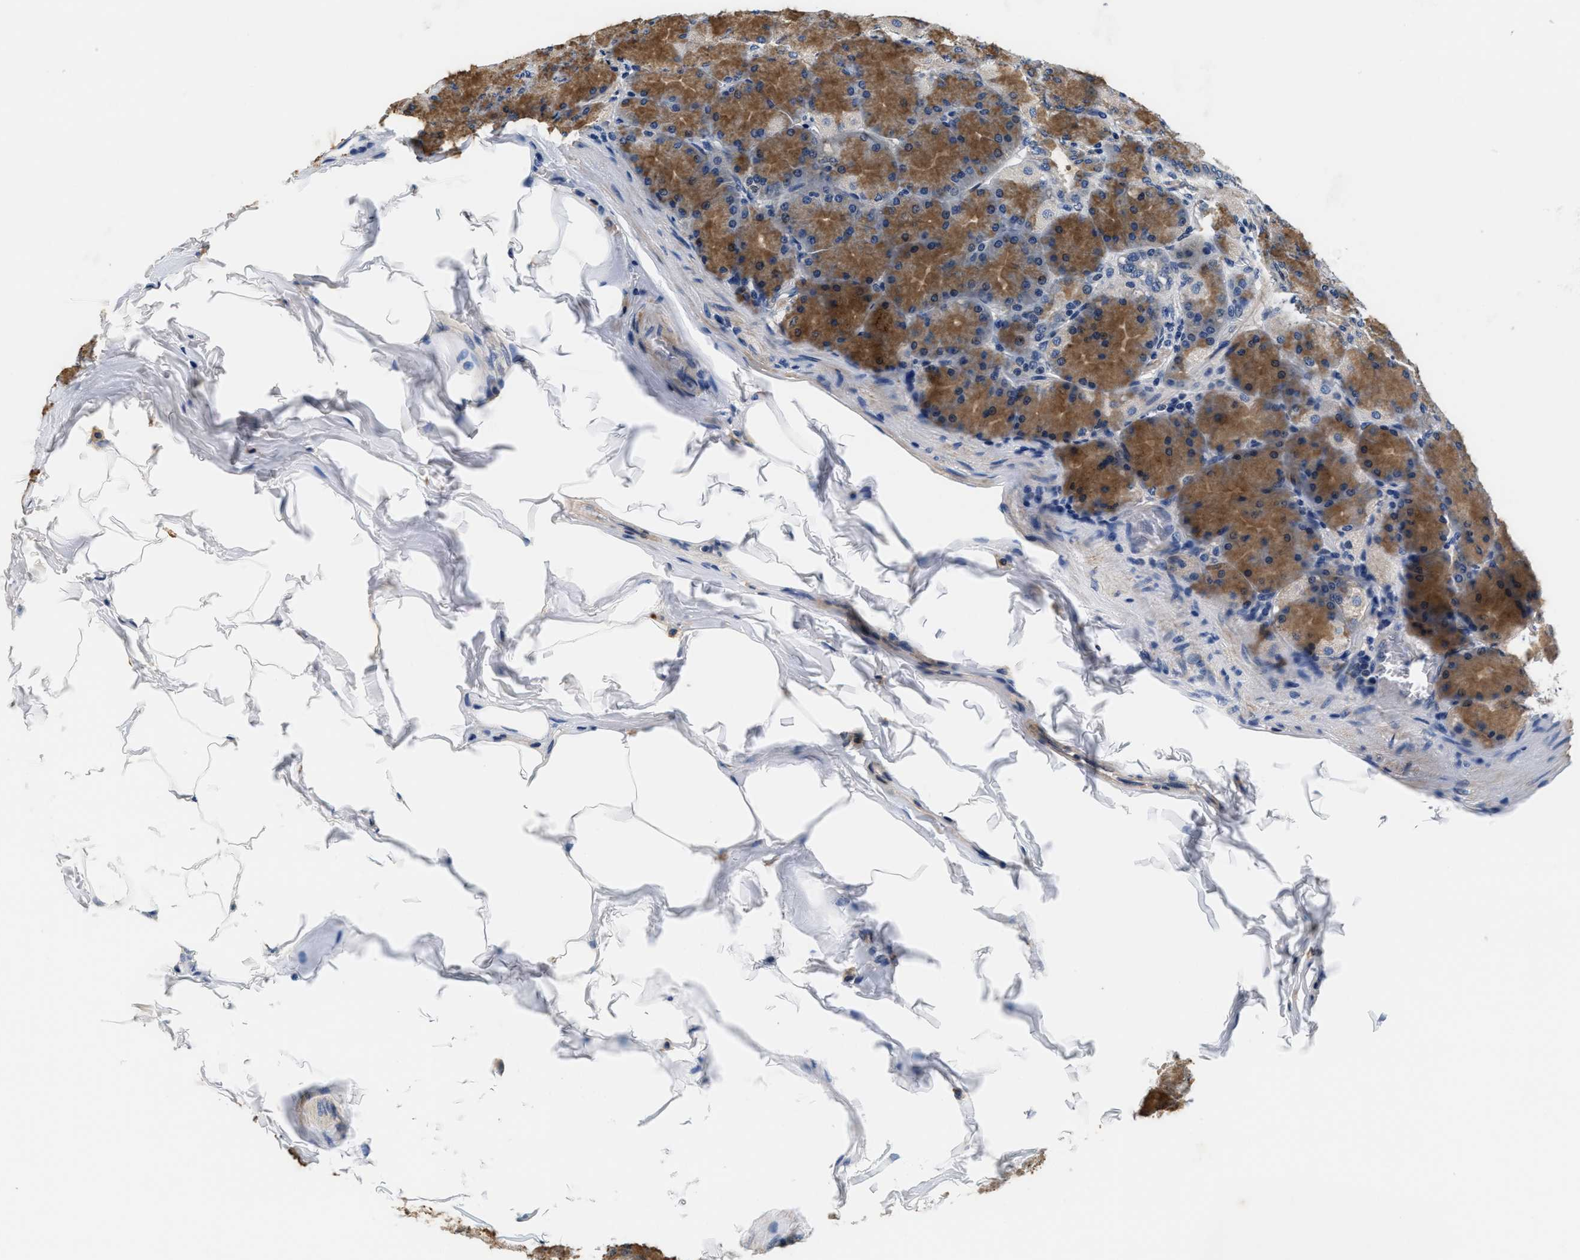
{"staining": {"intensity": "moderate", "quantity": "25%-75%", "location": "cytoplasmic/membranous"}, "tissue": "stomach", "cell_type": "Glandular cells", "image_type": "normal", "snomed": [{"axis": "morphology", "description": "Normal tissue, NOS"}, {"axis": "topography", "description": "Stomach, upper"}], "caption": "An image of human stomach stained for a protein exhibits moderate cytoplasmic/membranous brown staining in glandular cells. (DAB (3,3'-diaminobenzidine) IHC with brightfield microscopy, high magnification).", "gene": "ANKIB1", "patient": {"sex": "female", "age": 56}}